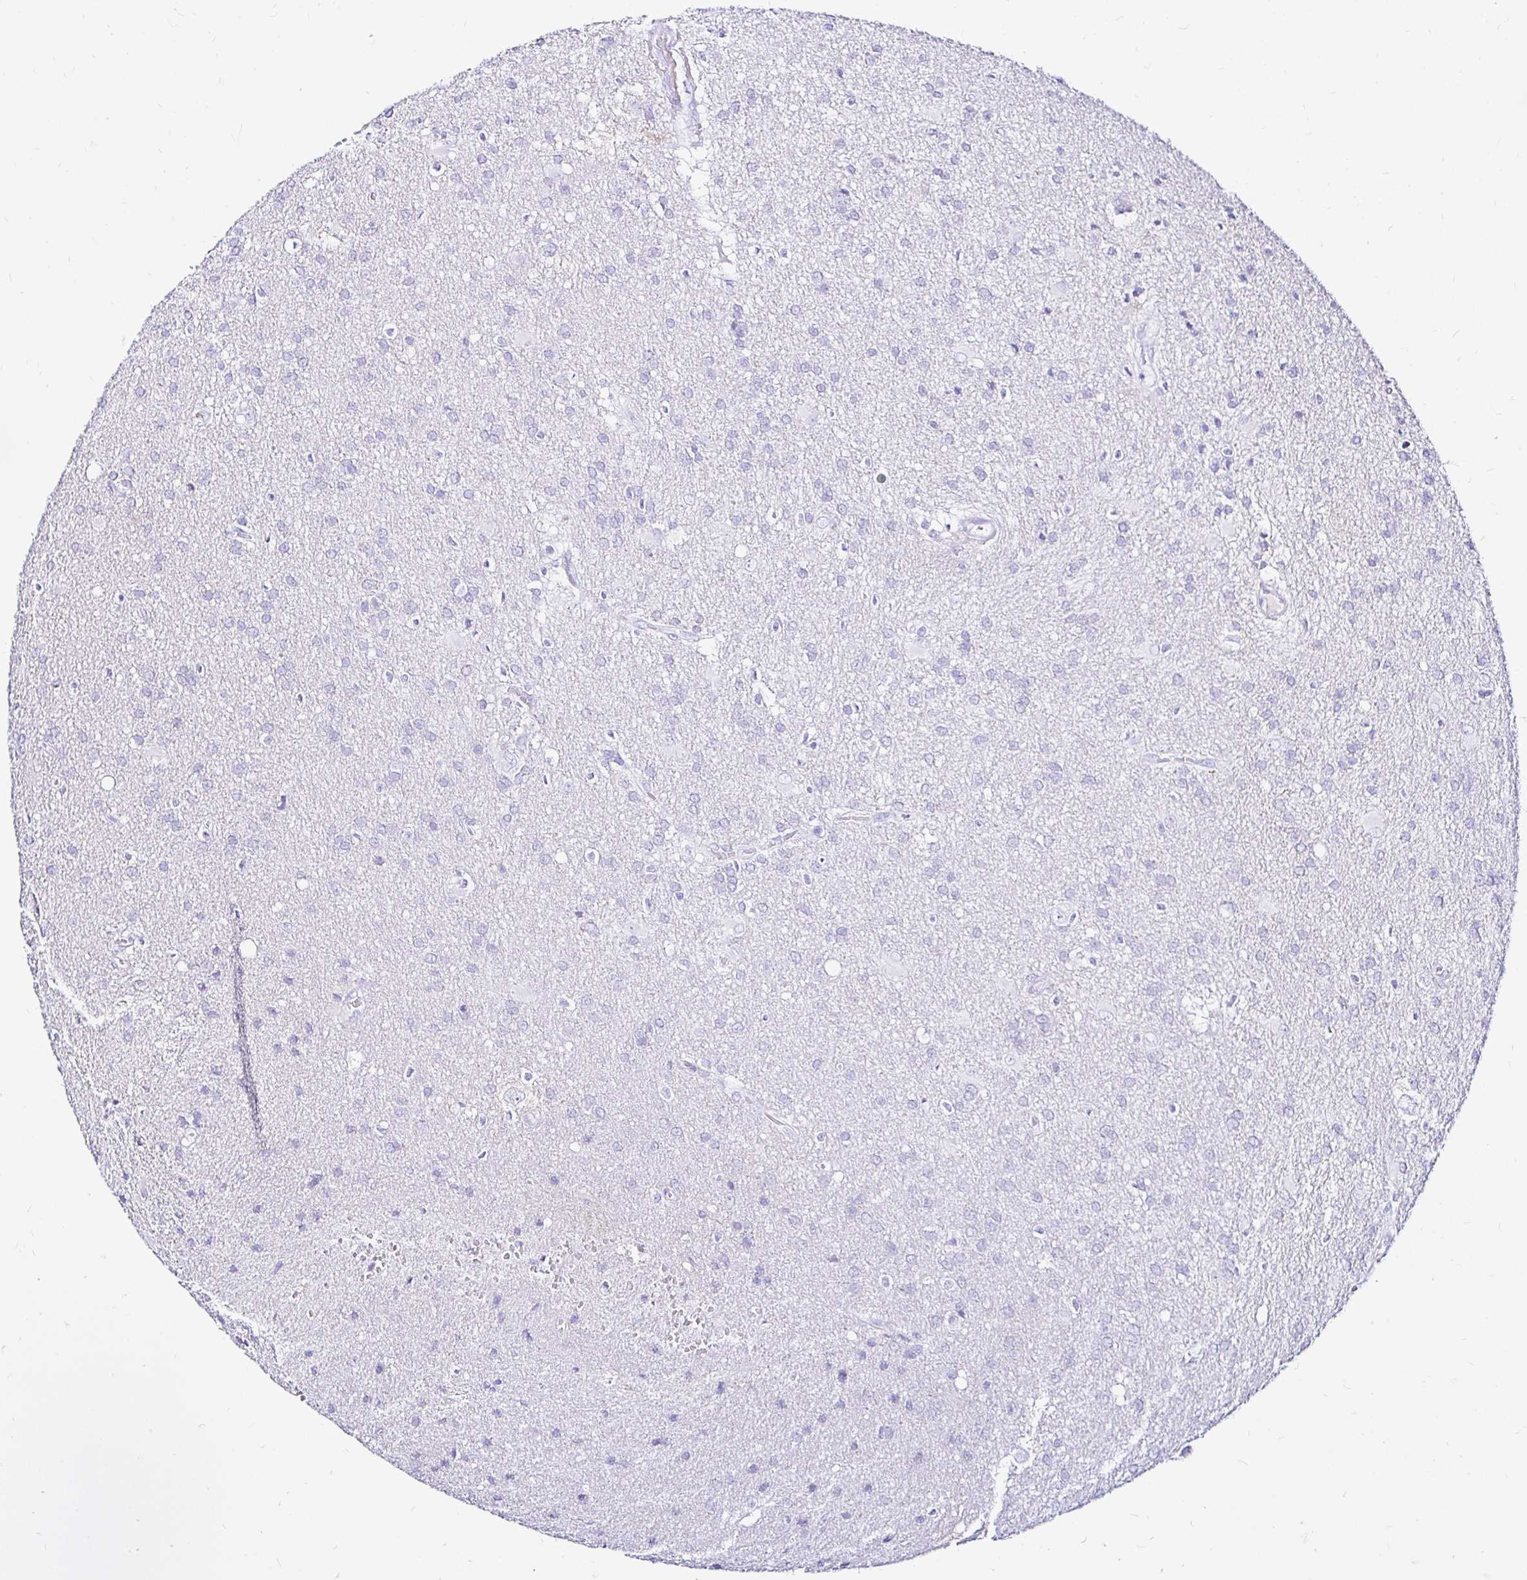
{"staining": {"intensity": "negative", "quantity": "none", "location": "none"}, "tissue": "glioma", "cell_type": "Tumor cells", "image_type": "cancer", "snomed": [{"axis": "morphology", "description": "Glioma, malignant, Low grade"}, {"axis": "topography", "description": "Brain"}], "caption": "This is an immunohistochemistry (IHC) histopathology image of malignant low-grade glioma. There is no expression in tumor cells.", "gene": "ZNF432", "patient": {"sex": "male", "age": 66}}